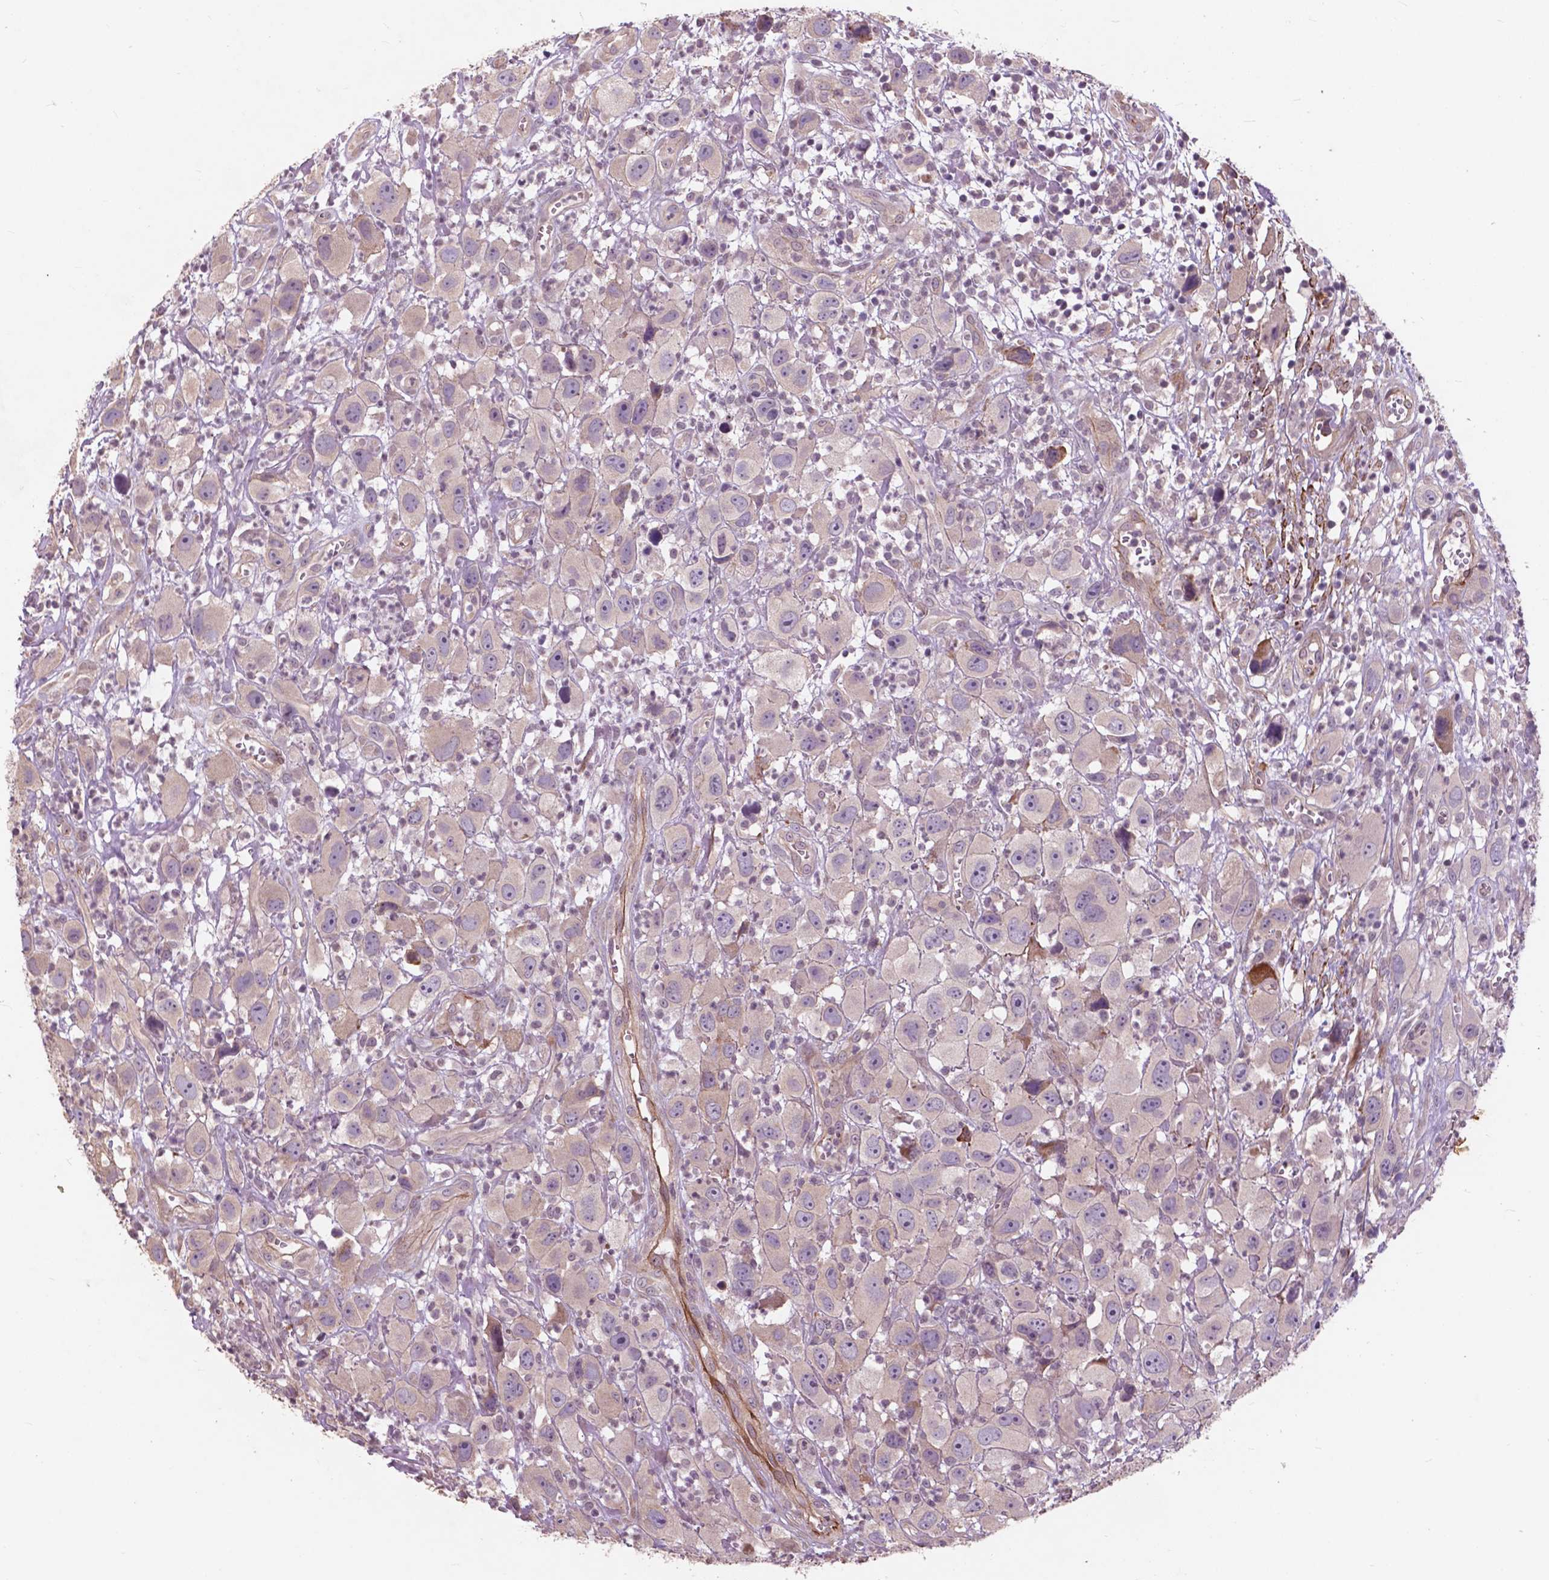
{"staining": {"intensity": "negative", "quantity": "none", "location": "none"}, "tissue": "head and neck cancer", "cell_type": "Tumor cells", "image_type": "cancer", "snomed": [{"axis": "morphology", "description": "Squamous cell carcinoma, NOS"}, {"axis": "morphology", "description": "Squamous cell carcinoma, metastatic, NOS"}, {"axis": "topography", "description": "Oral tissue"}, {"axis": "topography", "description": "Head-Neck"}], "caption": "This is an immunohistochemistry micrograph of head and neck cancer. There is no positivity in tumor cells.", "gene": "RFPL4B", "patient": {"sex": "female", "age": 85}}